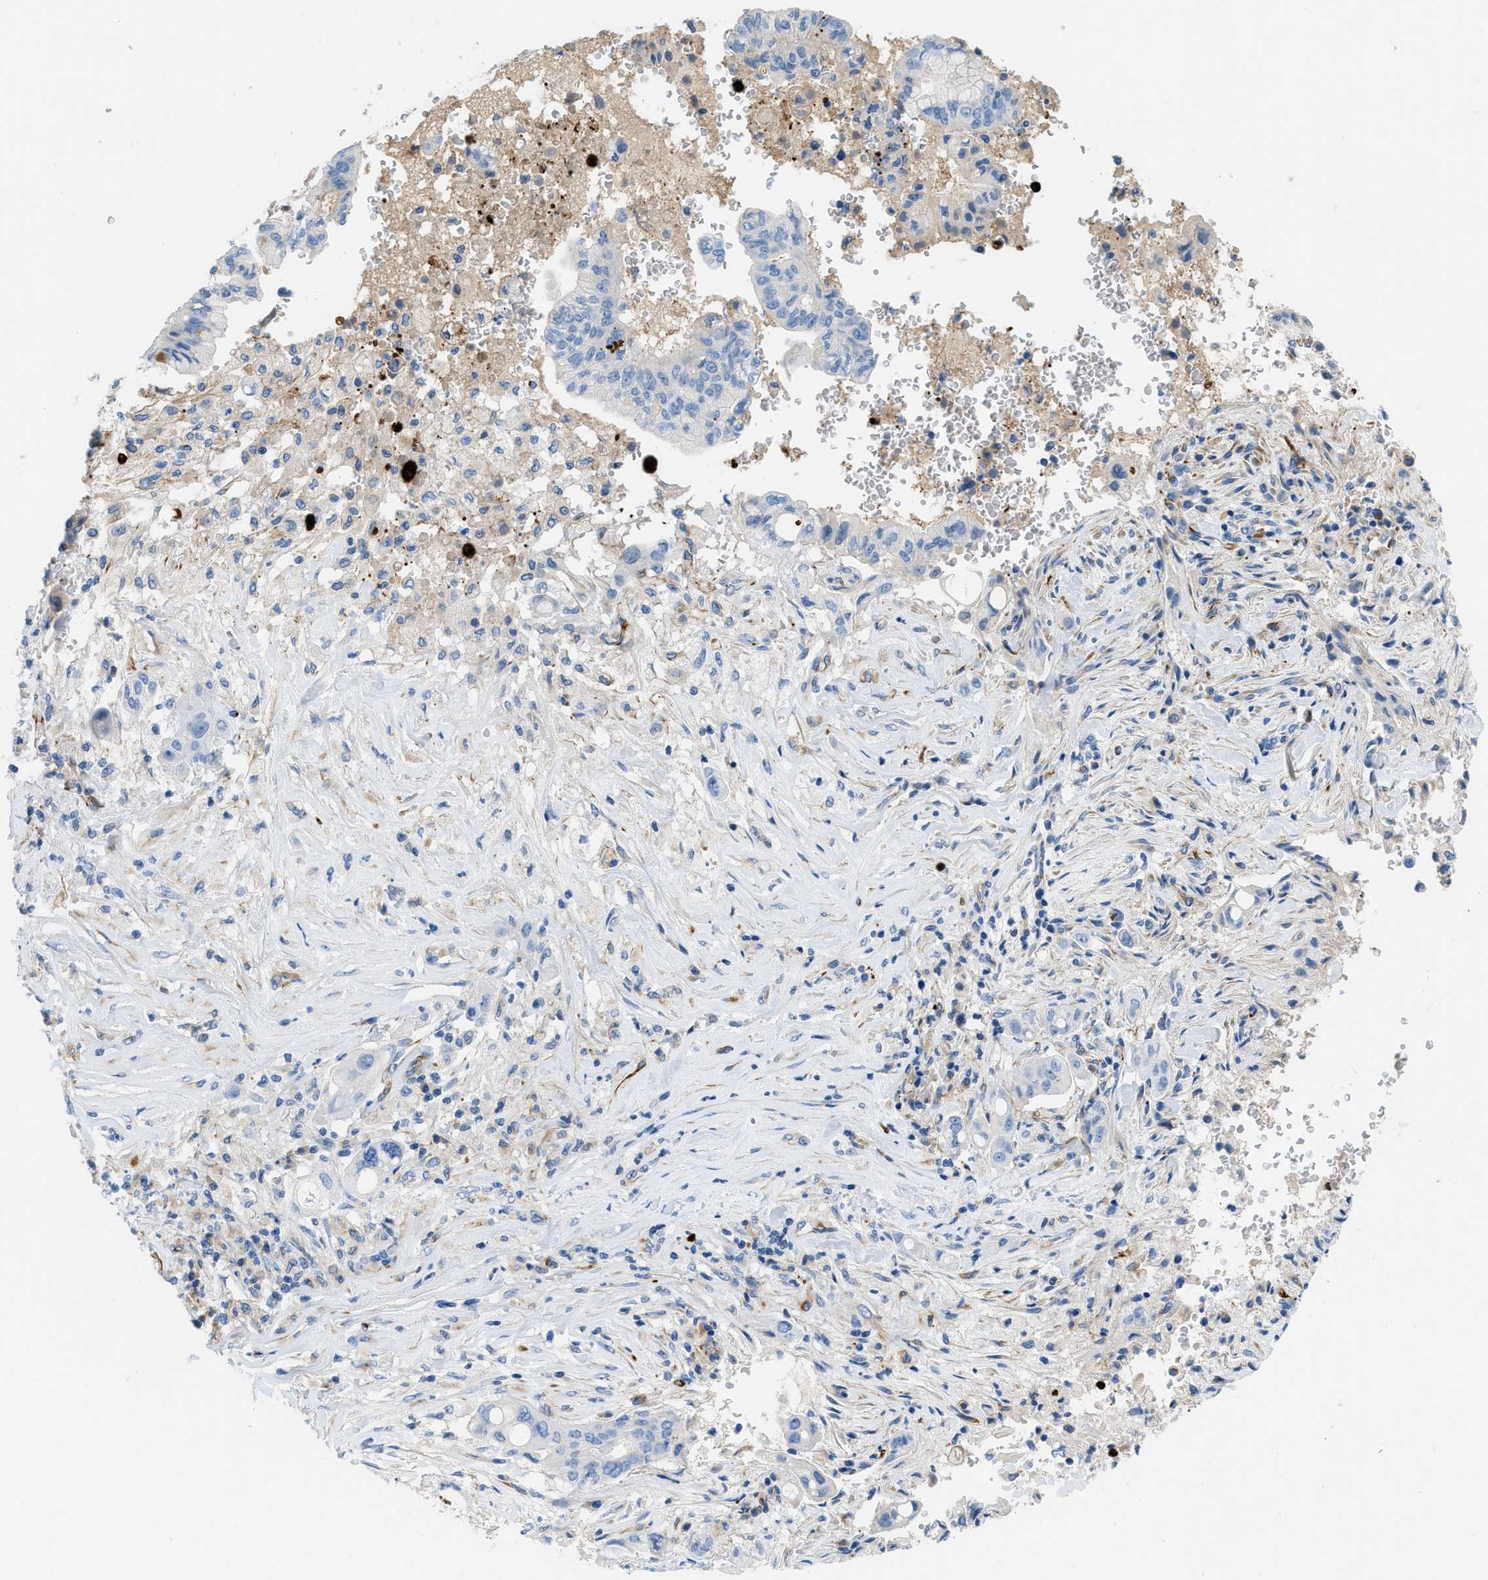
{"staining": {"intensity": "negative", "quantity": "none", "location": "none"}, "tissue": "pancreatic cancer", "cell_type": "Tumor cells", "image_type": "cancer", "snomed": [{"axis": "morphology", "description": "Adenocarcinoma, NOS"}, {"axis": "topography", "description": "Pancreas"}], "caption": "Tumor cells show no significant protein staining in pancreatic cancer (adenocarcinoma). The staining is performed using DAB (3,3'-diaminobenzidine) brown chromogen with nuclei counter-stained in using hematoxylin.", "gene": "XCR1", "patient": {"sex": "female", "age": 73}}